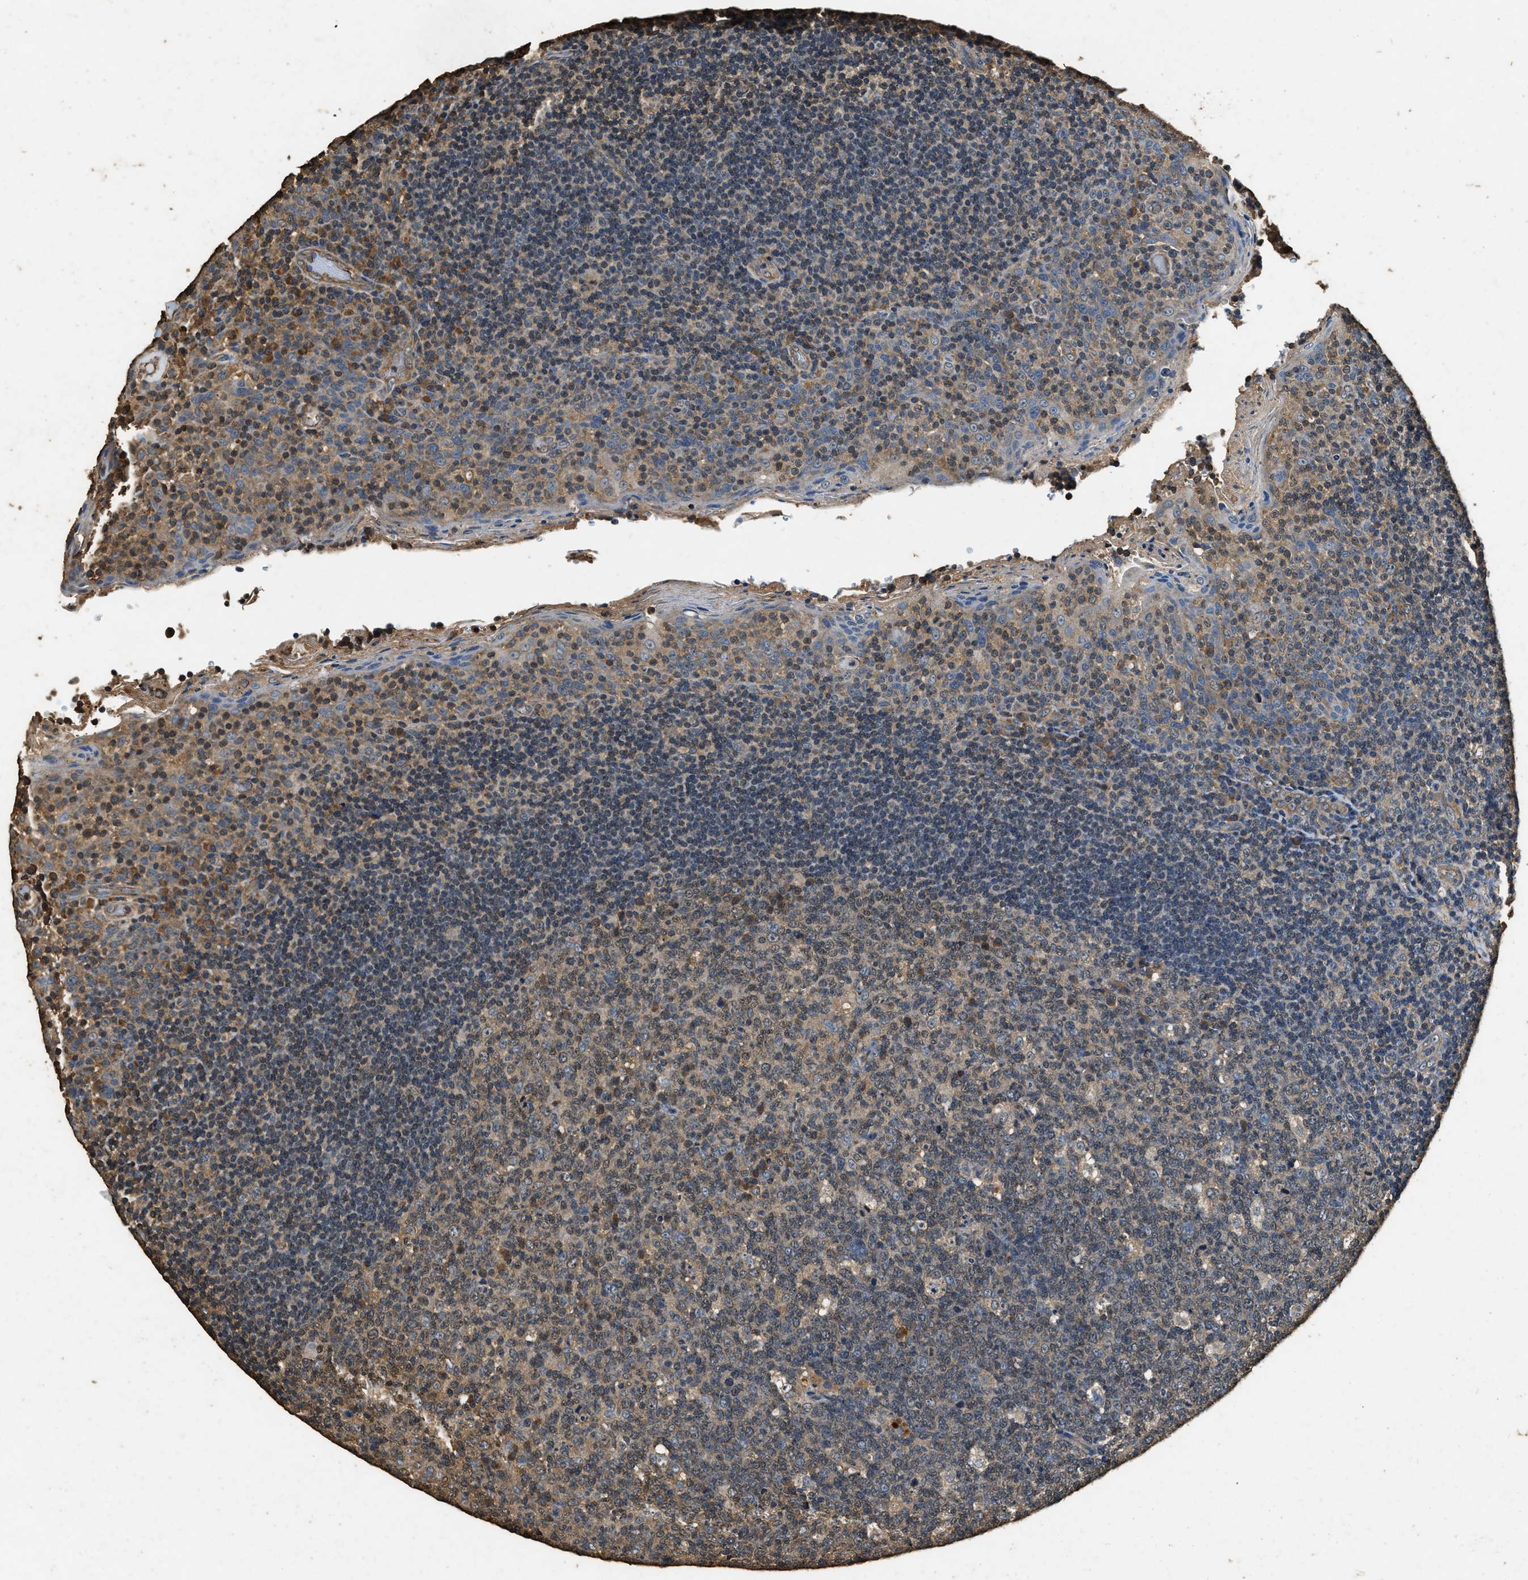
{"staining": {"intensity": "weak", "quantity": "25%-75%", "location": "cytoplasmic/membranous"}, "tissue": "tonsil", "cell_type": "Germinal center cells", "image_type": "normal", "snomed": [{"axis": "morphology", "description": "Normal tissue, NOS"}, {"axis": "topography", "description": "Tonsil"}], "caption": "This photomicrograph shows immunohistochemistry staining of benign human tonsil, with low weak cytoplasmic/membranous positivity in approximately 25%-75% of germinal center cells.", "gene": "MIB1", "patient": {"sex": "male", "age": 17}}